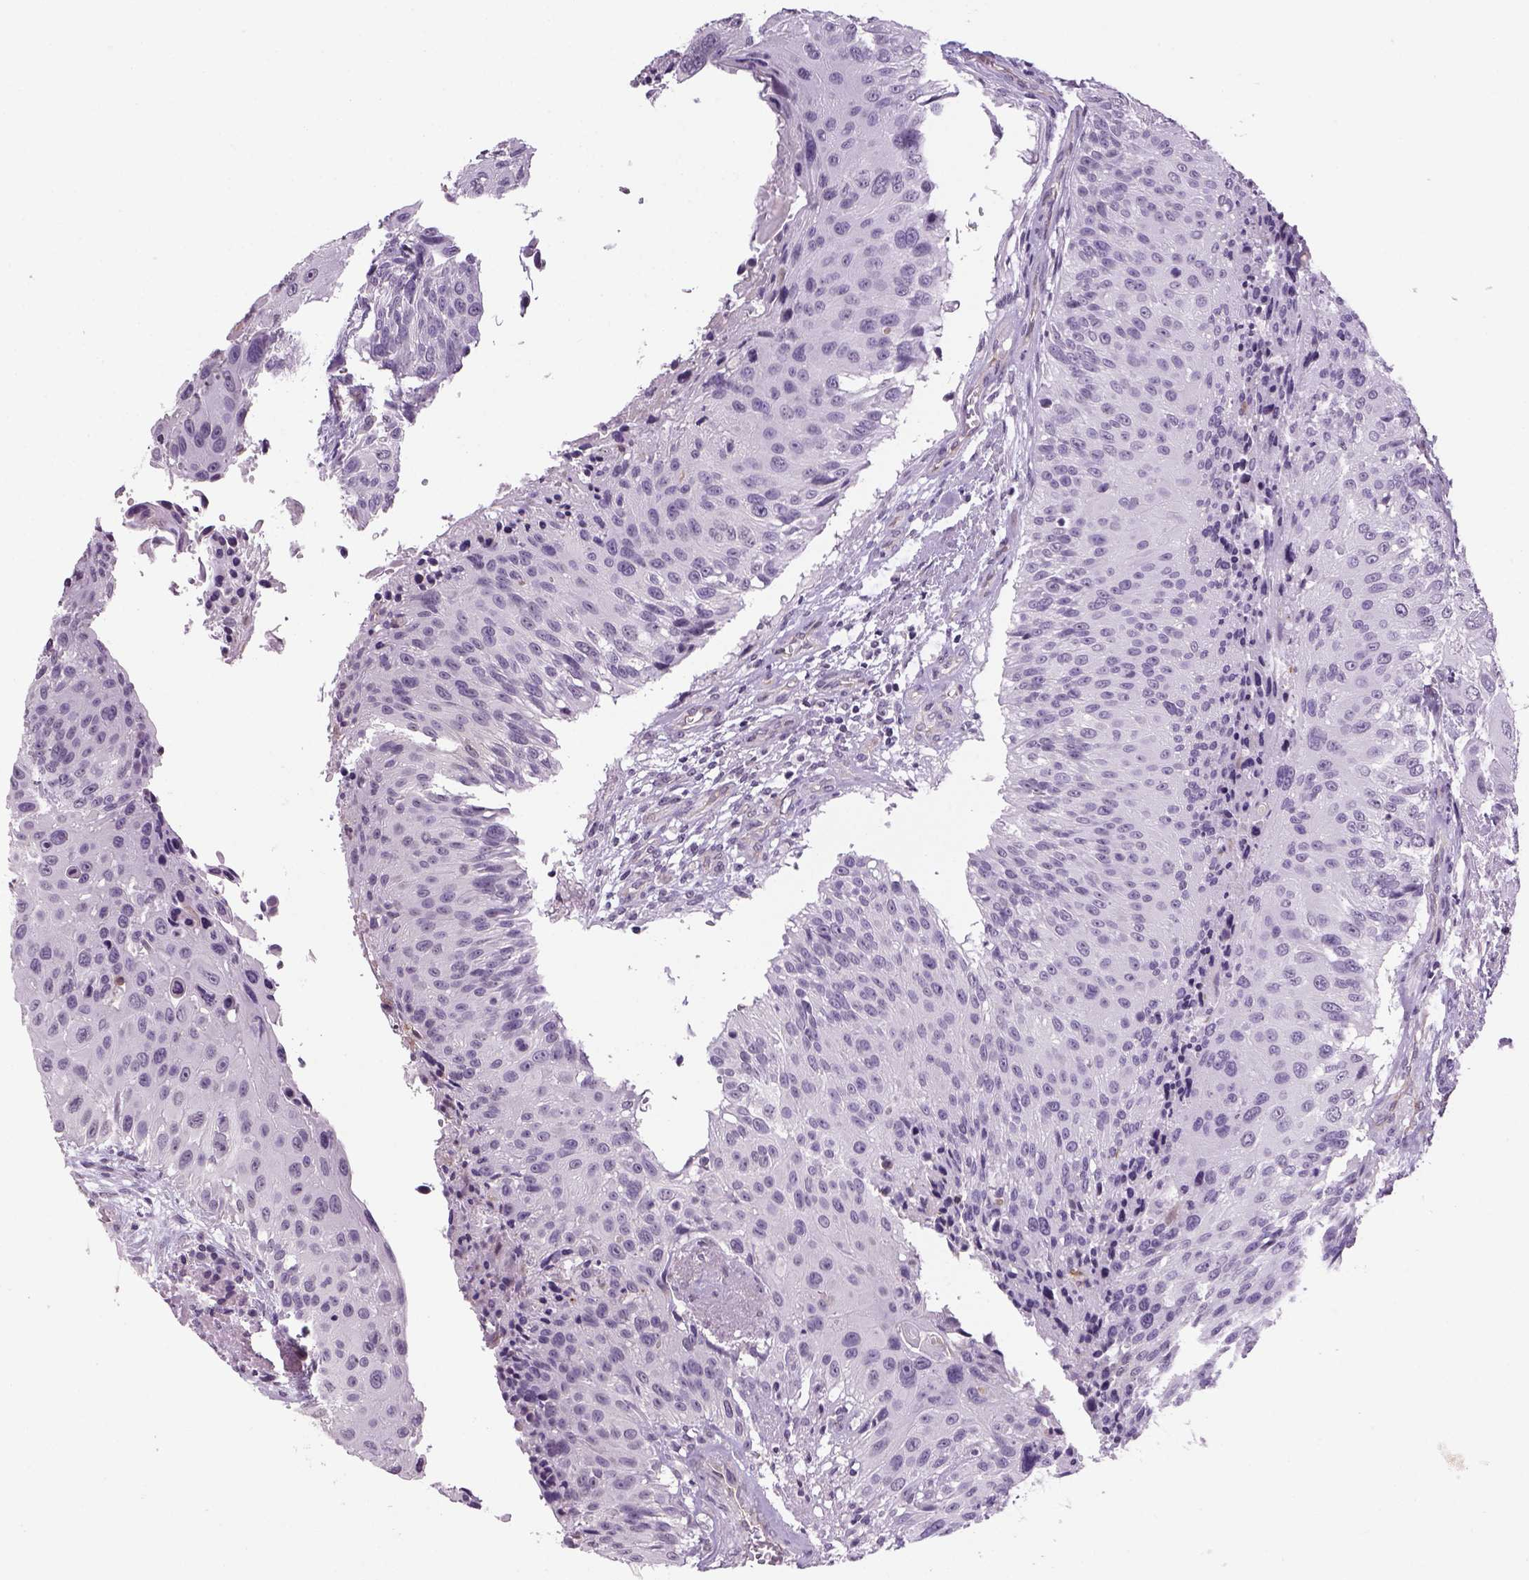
{"staining": {"intensity": "negative", "quantity": "none", "location": "none"}, "tissue": "urothelial cancer", "cell_type": "Tumor cells", "image_type": "cancer", "snomed": [{"axis": "morphology", "description": "Urothelial carcinoma, NOS"}, {"axis": "topography", "description": "Urinary bladder"}], "caption": "This image is of urothelial cancer stained with immunohistochemistry to label a protein in brown with the nuclei are counter-stained blue. There is no expression in tumor cells.", "gene": "PRRT1", "patient": {"sex": "male", "age": 55}}